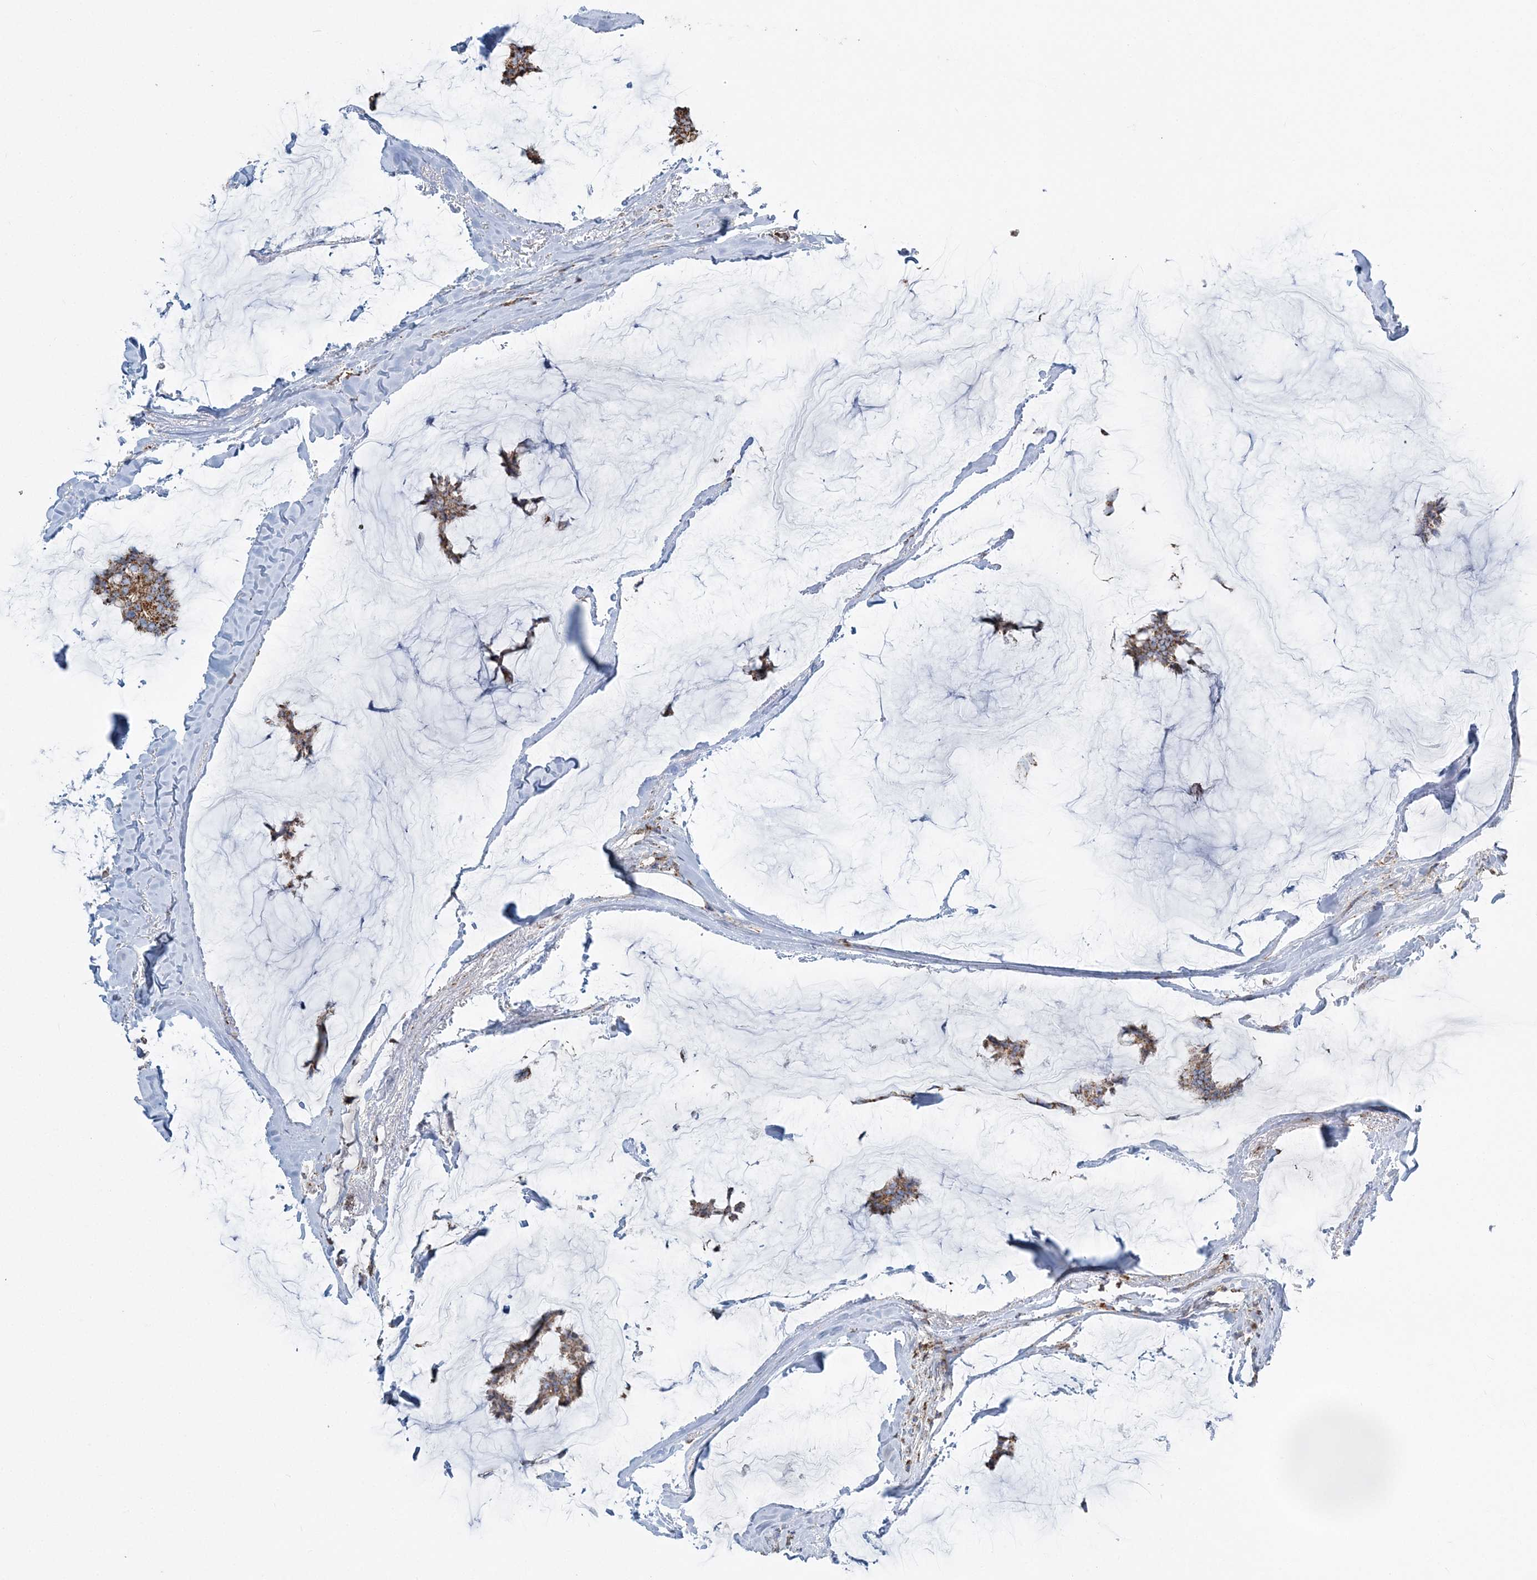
{"staining": {"intensity": "strong", "quantity": ">75%", "location": "cytoplasmic/membranous"}, "tissue": "breast cancer", "cell_type": "Tumor cells", "image_type": "cancer", "snomed": [{"axis": "morphology", "description": "Duct carcinoma"}, {"axis": "topography", "description": "Breast"}], "caption": "Immunohistochemistry (IHC) histopathology image of breast intraductal carcinoma stained for a protein (brown), which reveals high levels of strong cytoplasmic/membranous positivity in approximately >75% of tumor cells.", "gene": "RAB11FIP3", "patient": {"sex": "female", "age": 93}}